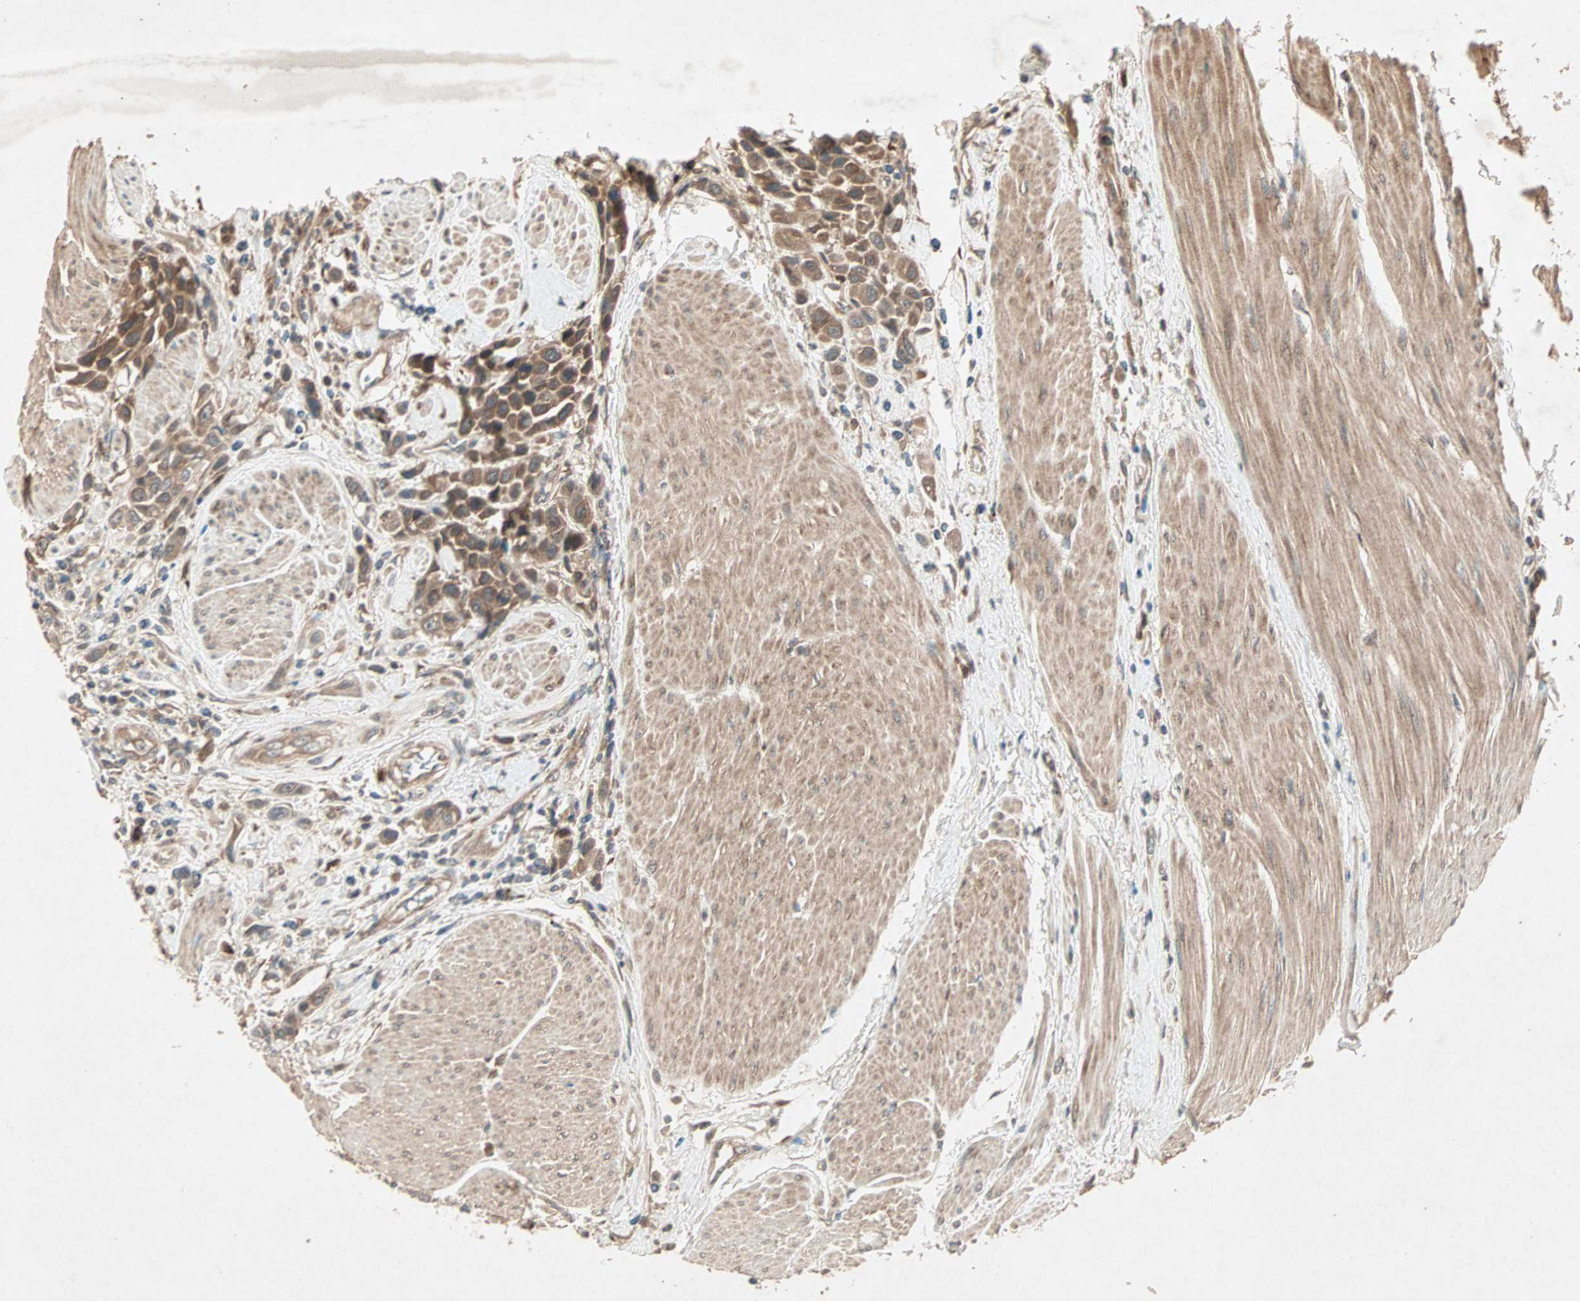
{"staining": {"intensity": "strong", "quantity": "25%-75%", "location": "cytoplasmic/membranous"}, "tissue": "urothelial cancer", "cell_type": "Tumor cells", "image_type": "cancer", "snomed": [{"axis": "morphology", "description": "Urothelial carcinoma, High grade"}, {"axis": "topography", "description": "Urinary bladder"}], "caption": "This is a micrograph of immunohistochemistry staining of urothelial carcinoma (high-grade), which shows strong expression in the cytoplasmic/membranous of tumor cells.", "gene": "SDSL", "patient": {"sex": "male", "age": 50}}